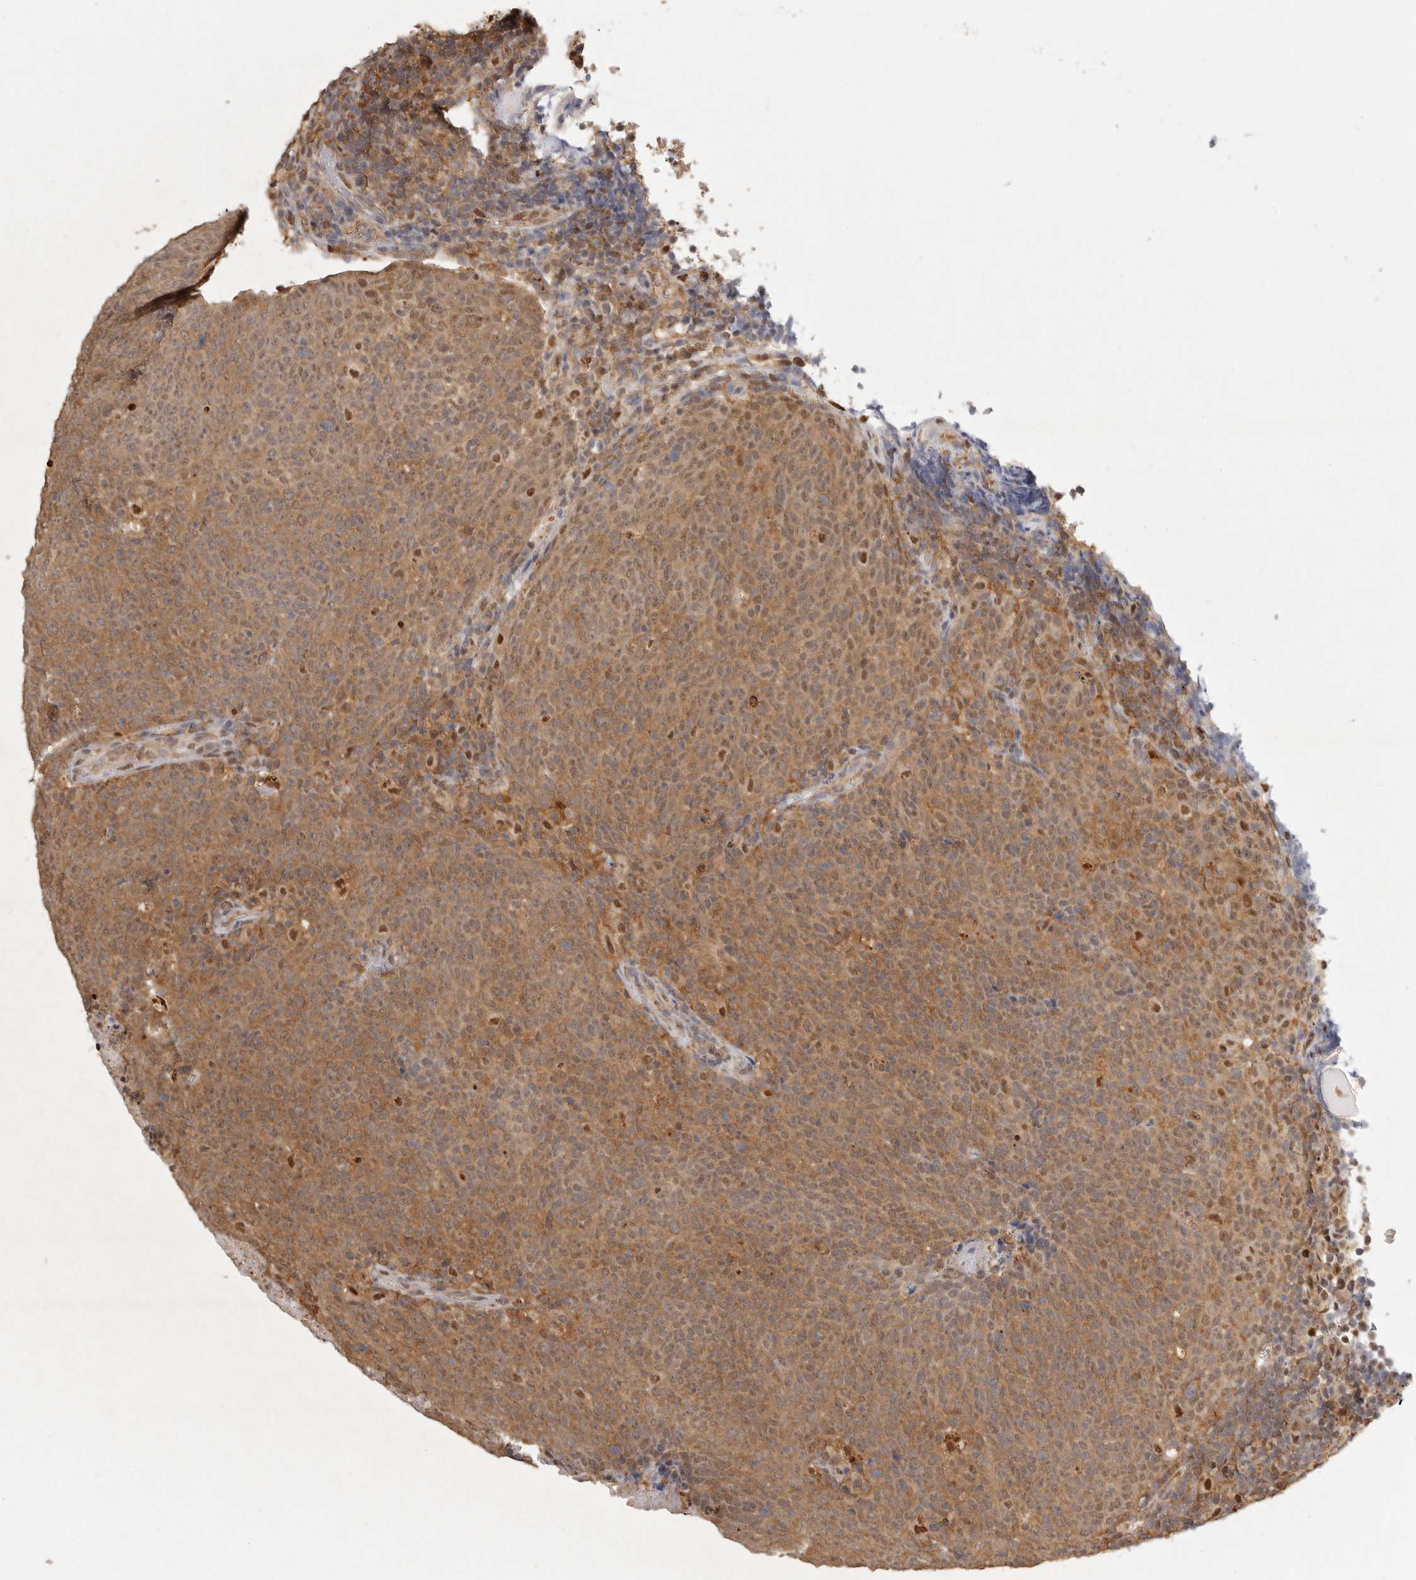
{"staining": {"intensity": "moderate", "quantity": ">75%", "location": "cytoplasmic/membranous,nuclear"}, "tissue": "head and neck cancer", "cell_type": "Tumor cells", "image_type": "cancer", "snomed": [{"axis": "morphology", "description": "Squamous cell carcinoma, NOS"}, {"axis": "morphology", "description": "Squamous cell carcinoma, metastatic, NOS"}, {"axis": "topography", "description": "Lymph node"}, {"axis": "topography", "description": "Head-Neck"}], "caption": "High-power microscopy captured an immunohistochemistry micrograph of head and neck cancer, revealing moderate cytoplasmic/membranous and nuclear staining in approximately >75% of tumor cells.", "gene": "PSMA5", "patient": {"sex": "male", "age": 62}}